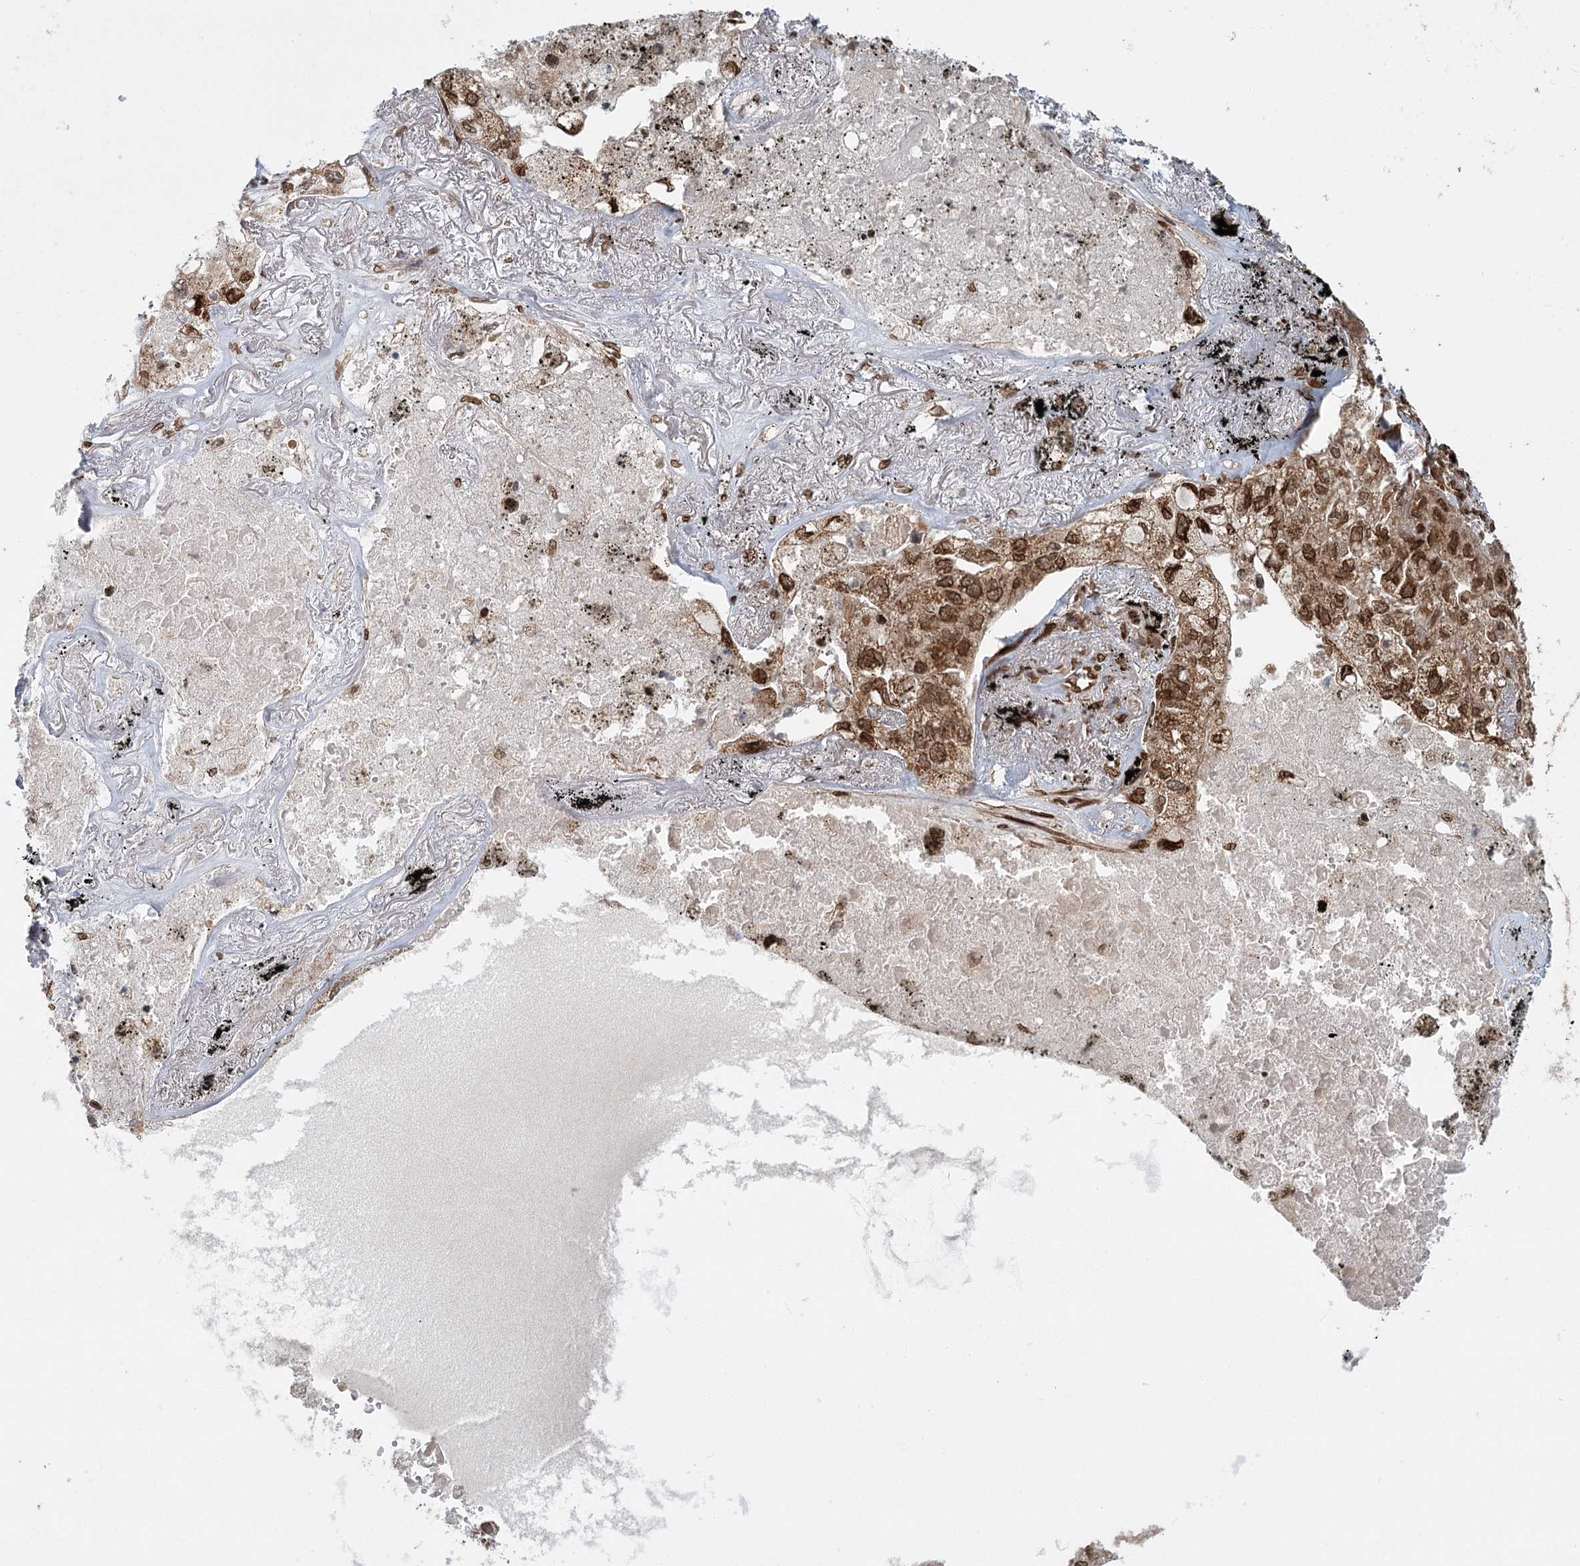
{"staining": {"intensity": "moderate", "quantity": ">75%", "location": "cytoplasmic/membranous"}, "tissue": "lung cancer", "cell_type": "Tumor cells", "image_type": "cancer", "snomed": [{"axis": "morphology", "description": "Adenocarcinoma, NOS"}, {"axis": "topography", "description": "Lung"}], "caption": "Human adenocarcinoma (lung) stained with a protein marker reveals moderate staining in tumor cells.", "gene": "BCKDHA", "patient": {"sex": "male", "age": 65}}